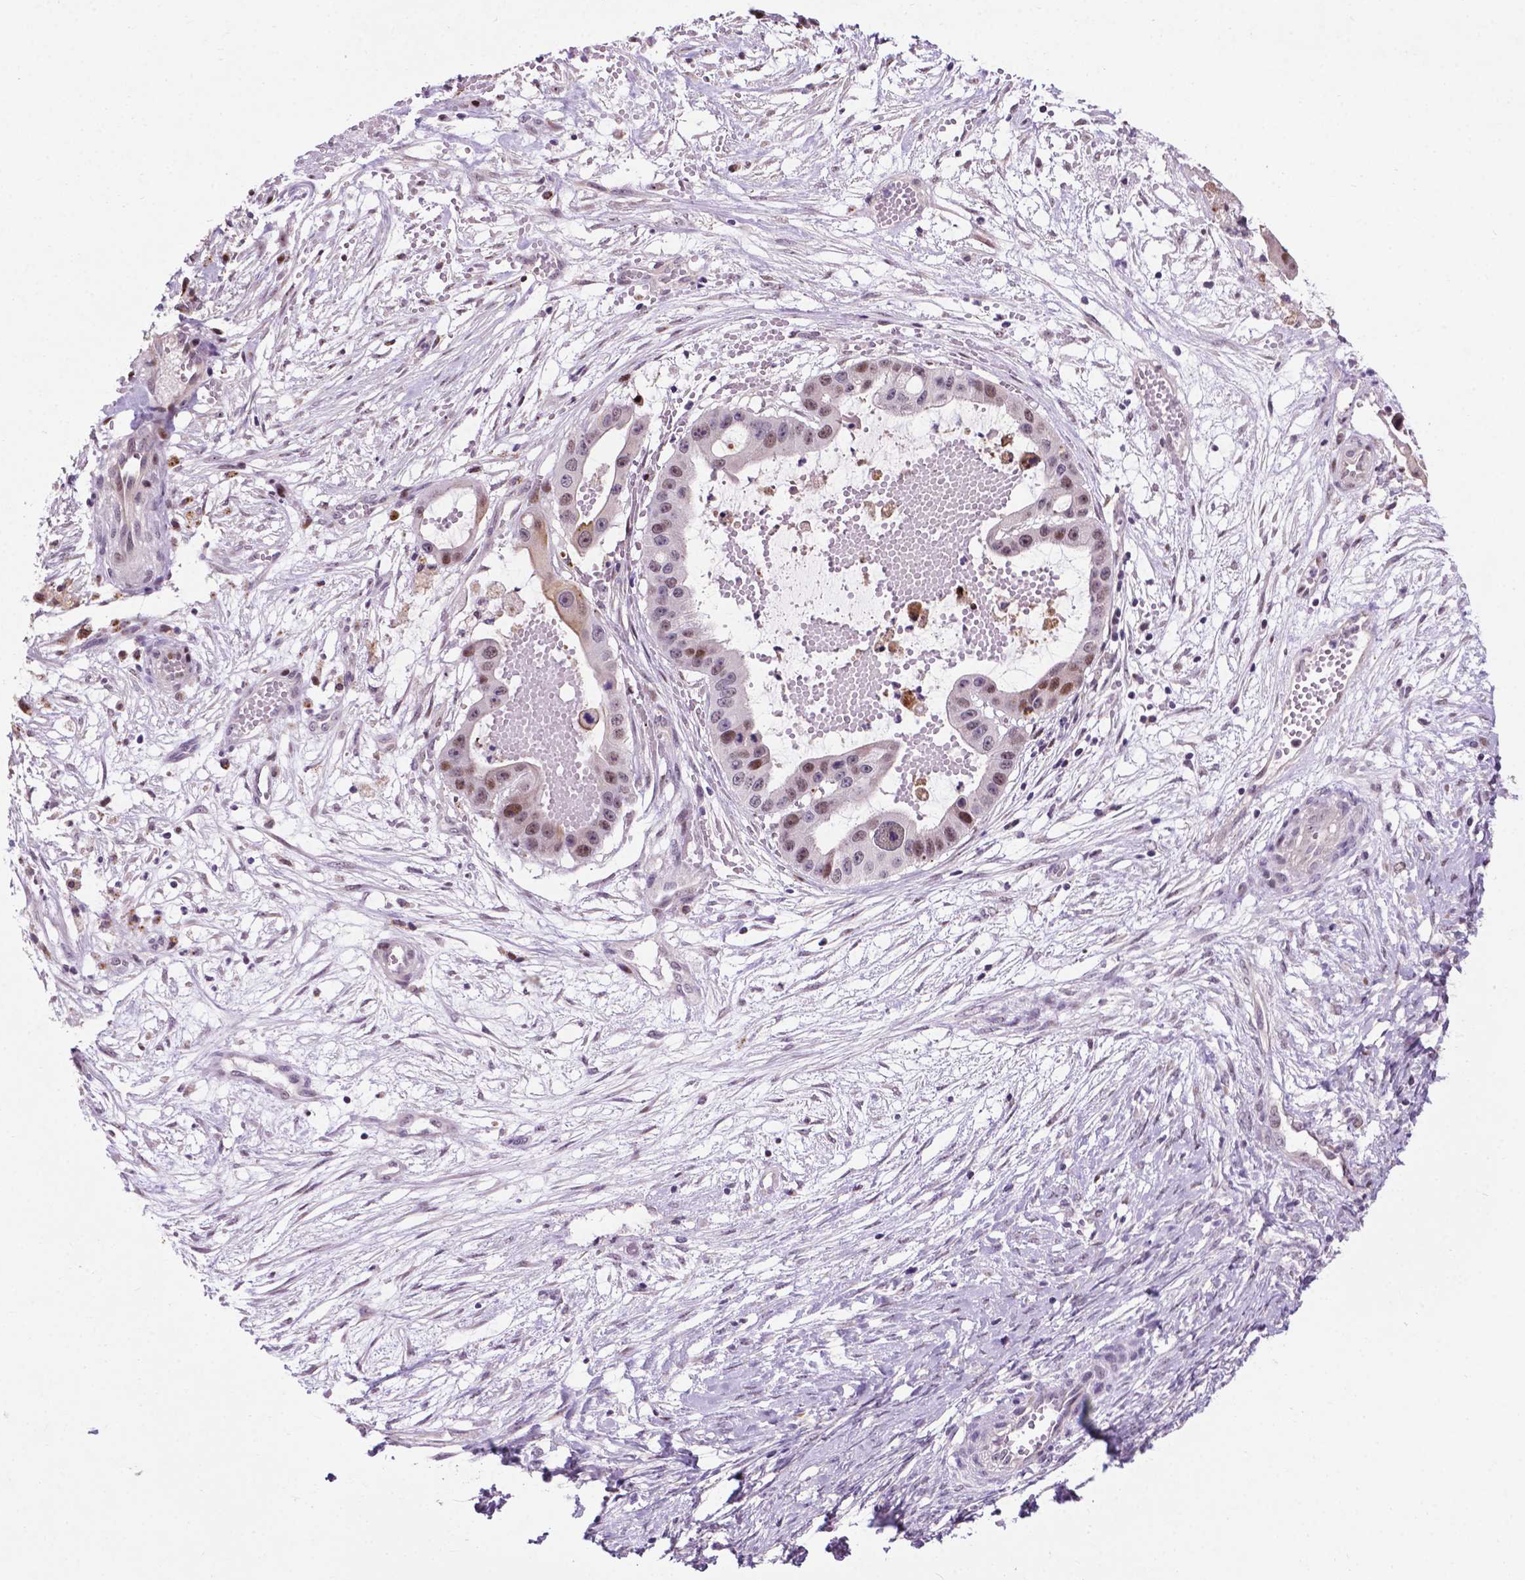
{"staining": {"intensity": "moderate", "quantity": "25%-75%", "location": "nuclear"}, "tissue": "ovarian cancer", "cell_type": "Tumor cells", "image_type": "cancer", "snomed": [{"axis": "morphology", "description": "Cystadenocarcinoma, serous, NOS"}, {"axis": "topography", "description": "Ovary"}], "caption": "Tumor cells reveal medium levels of moderate nuclear expression in about 25%-75% of cells in human serous cystadenocarcinoma (ovarian). (IHC, brightfield microscopy, high magnification).", "gene": "SMAD3", "patient": {"sex": "female", "age": 56}}